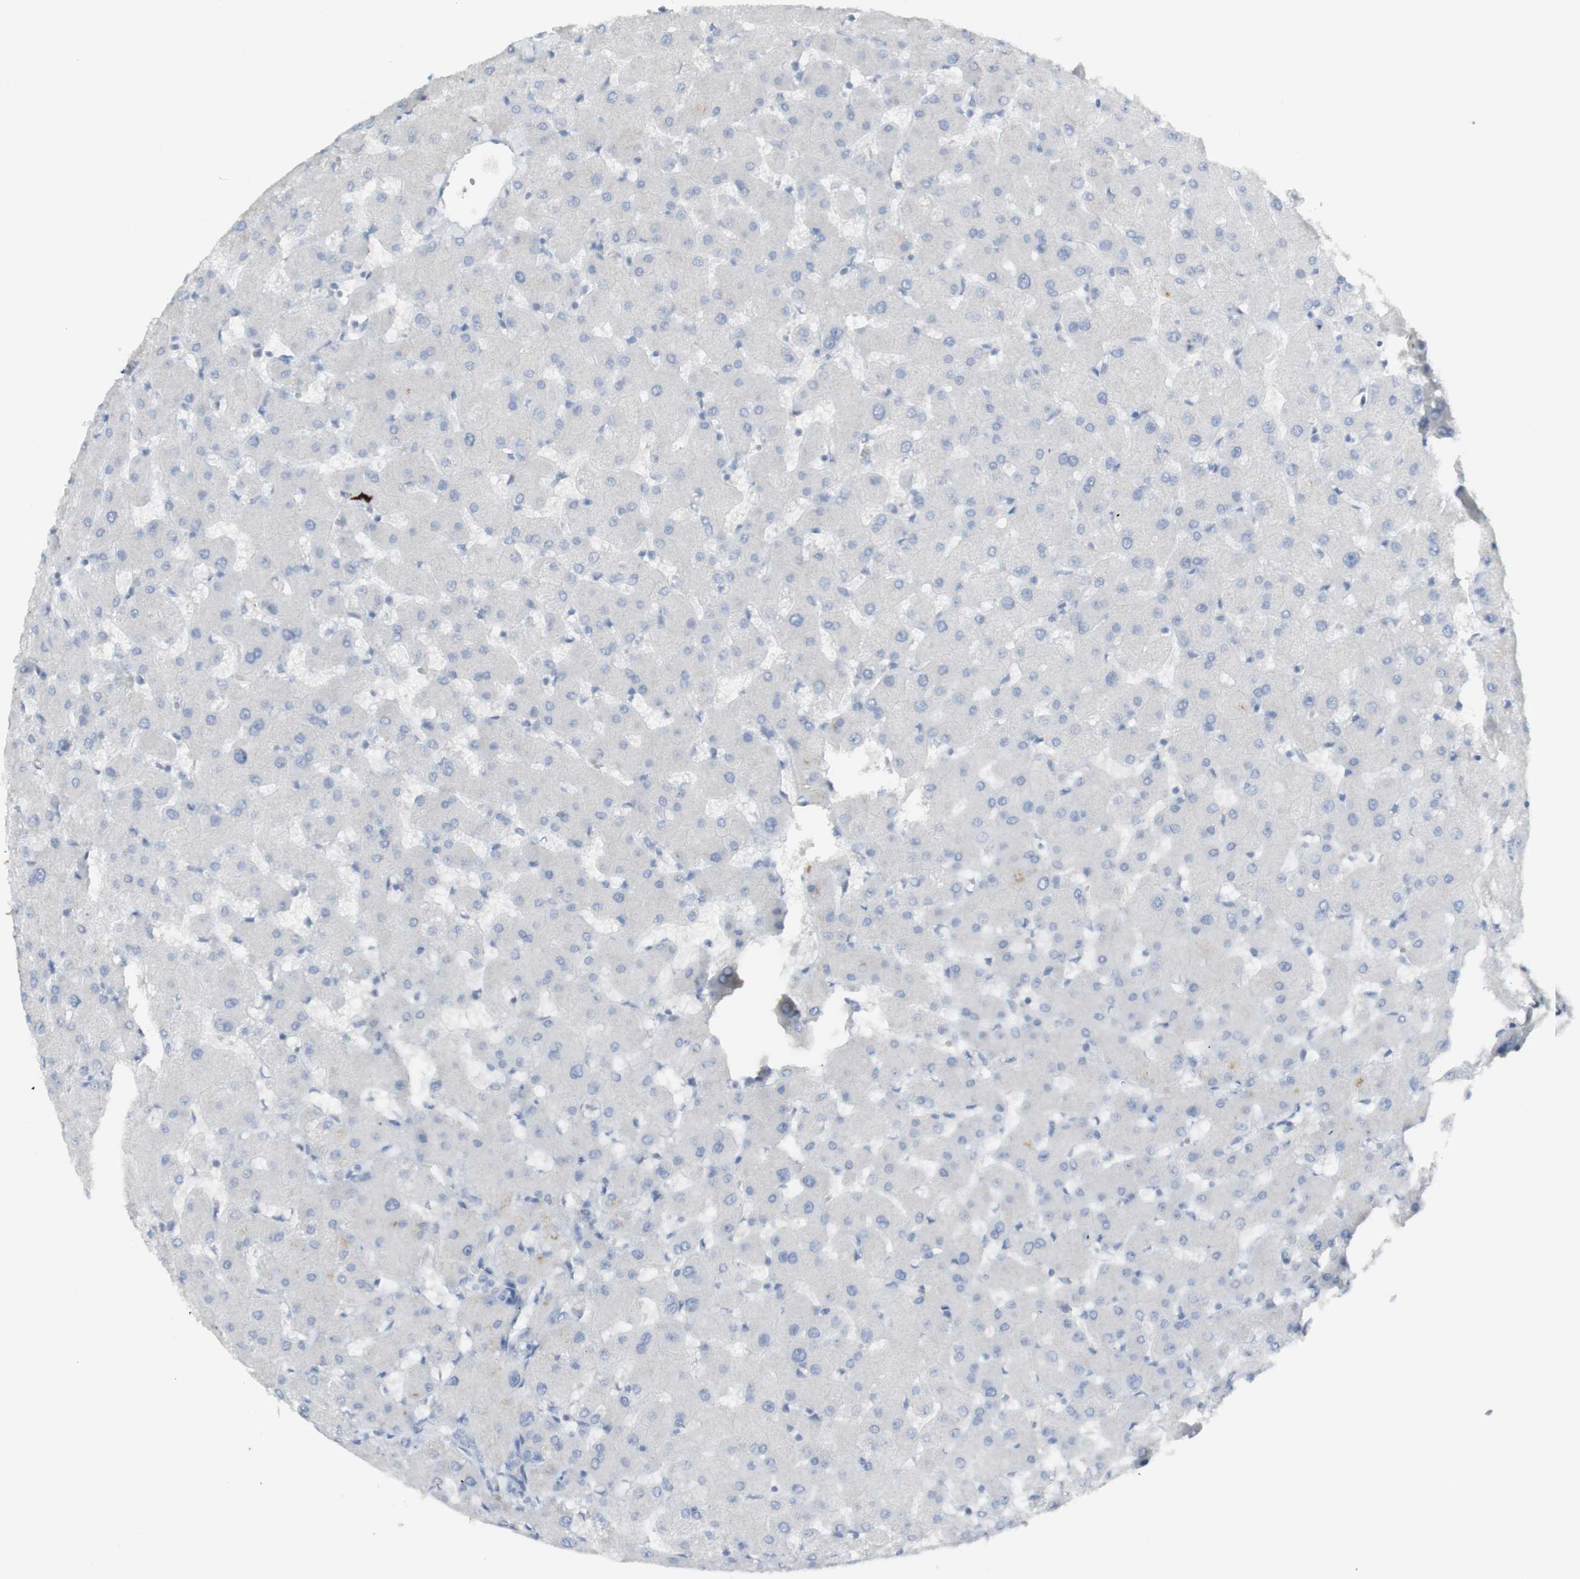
{"staining": {"intensity": "negative", "quantity": "none", "location": "none"}, "tissue": "liver", "cell_type": "Cholangiocytes", "image_type": "normal", "snomed": [{"axis": "morphology", "description": "Normal tissue, NOS"}, {"axis": "topography", "description": "Liver"}], "caption": "DAB (3,3'-diaminobenzidine) immunohistochemical staining of benign human liver exhibits no significant expression in cholangiocytes.", "gene": "CD207", "patient": {"sex": "female", "age": 63}}